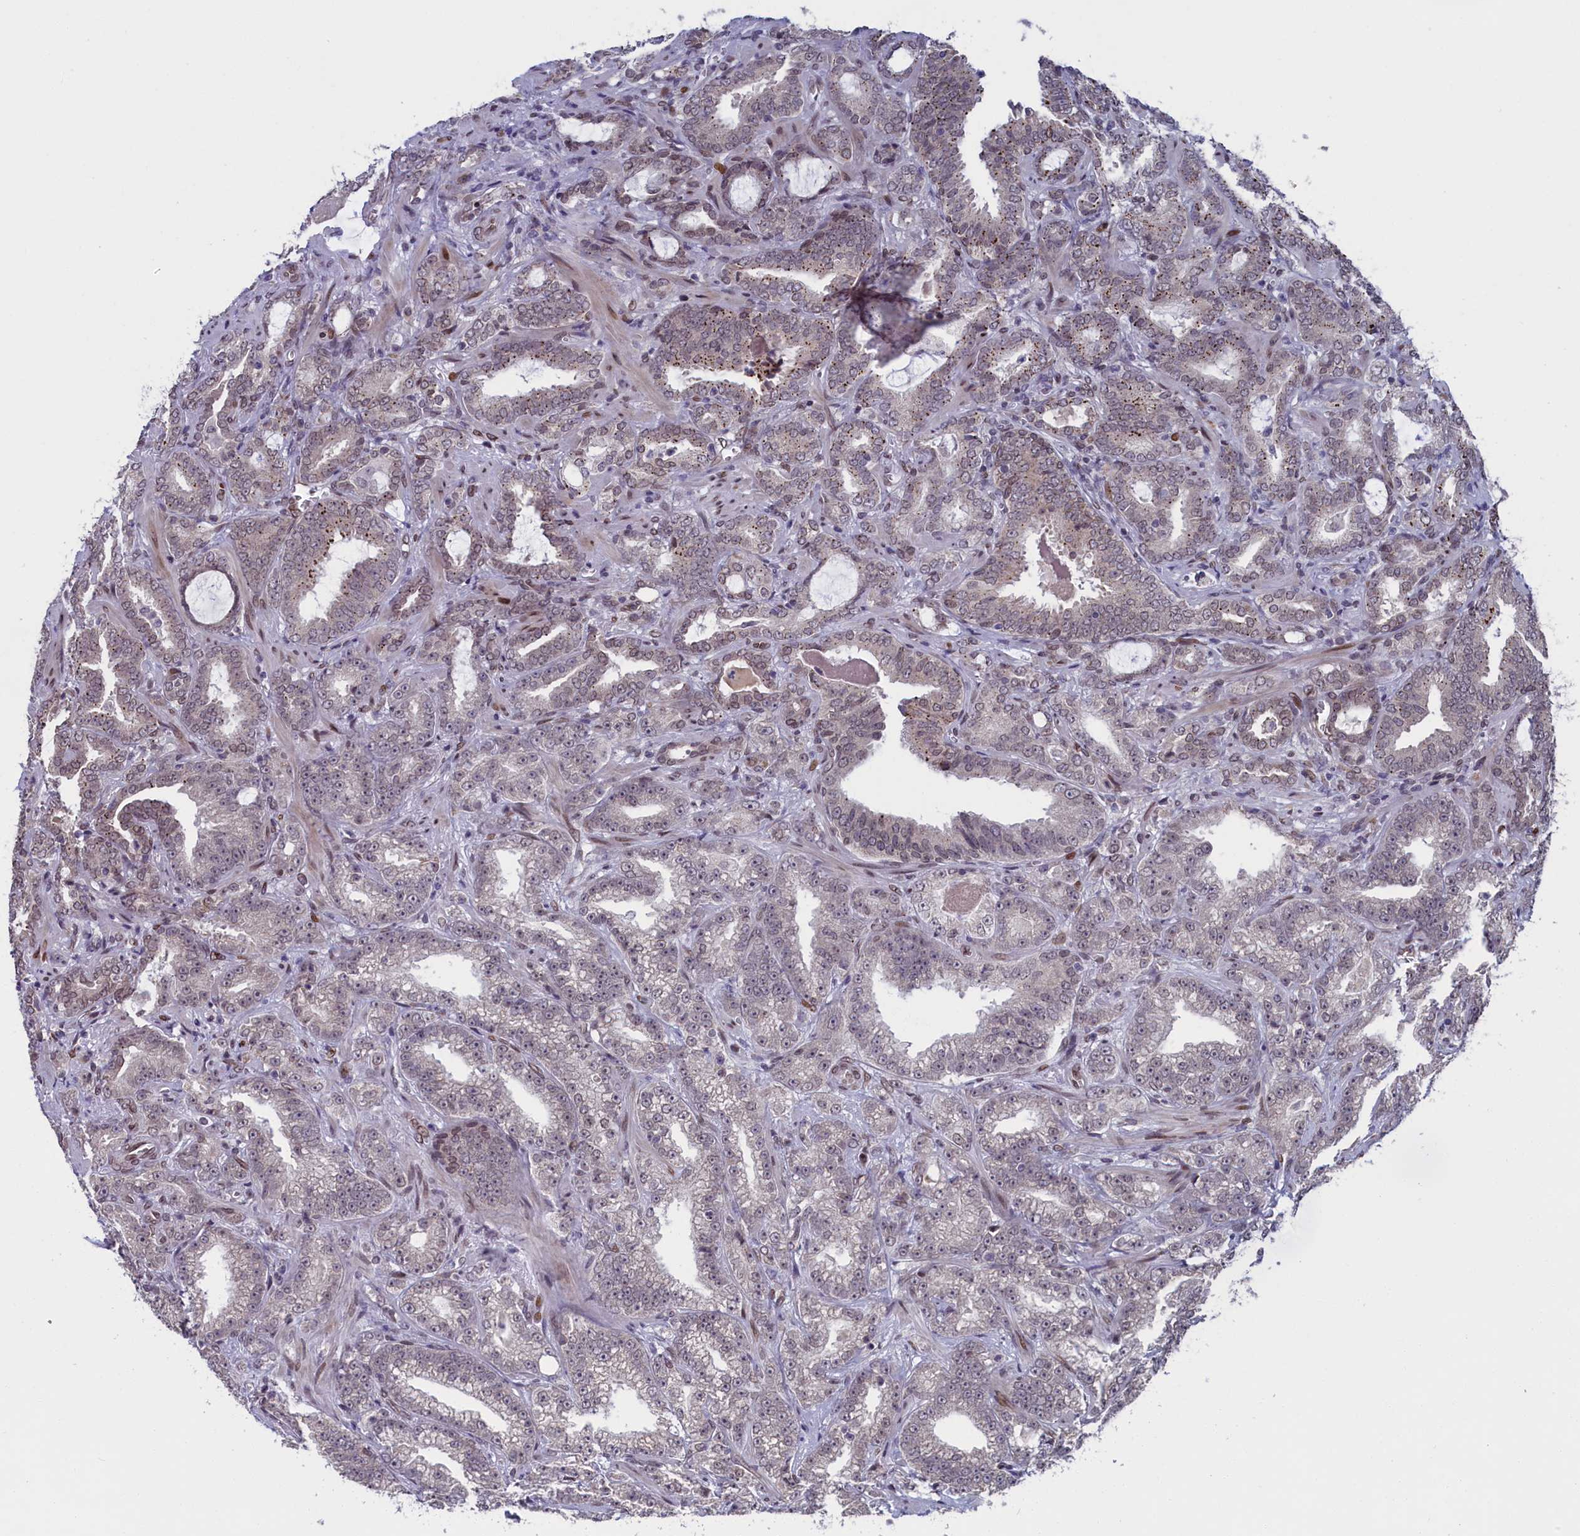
{"staining": {"intensity": "weak", "quantity": "25%-75%", "location": "nuclear"}, "tissue": "prostate cancer", "cell_type": "Tumor cells", "image_type": "cancer", "snomed": [{"axis": "morphology", "description": "Adenocarcinoma, High grade"}, {"axis": "topography", "description": "Prostate and seminal vesicle, NOS"}], "caption": "Immunohistochemical staining of human prostate adenocarcinoma (high-grade) exhibits weak nuclear protein positivity in approximately 25%-75% of tumor cells. (Stains: DAB in brown, nuclei in blue, Microscopy: brightfield microscopy at high magnification).", "gene": "GPSM1", "patient": {"sex": "male", "age": 67}}